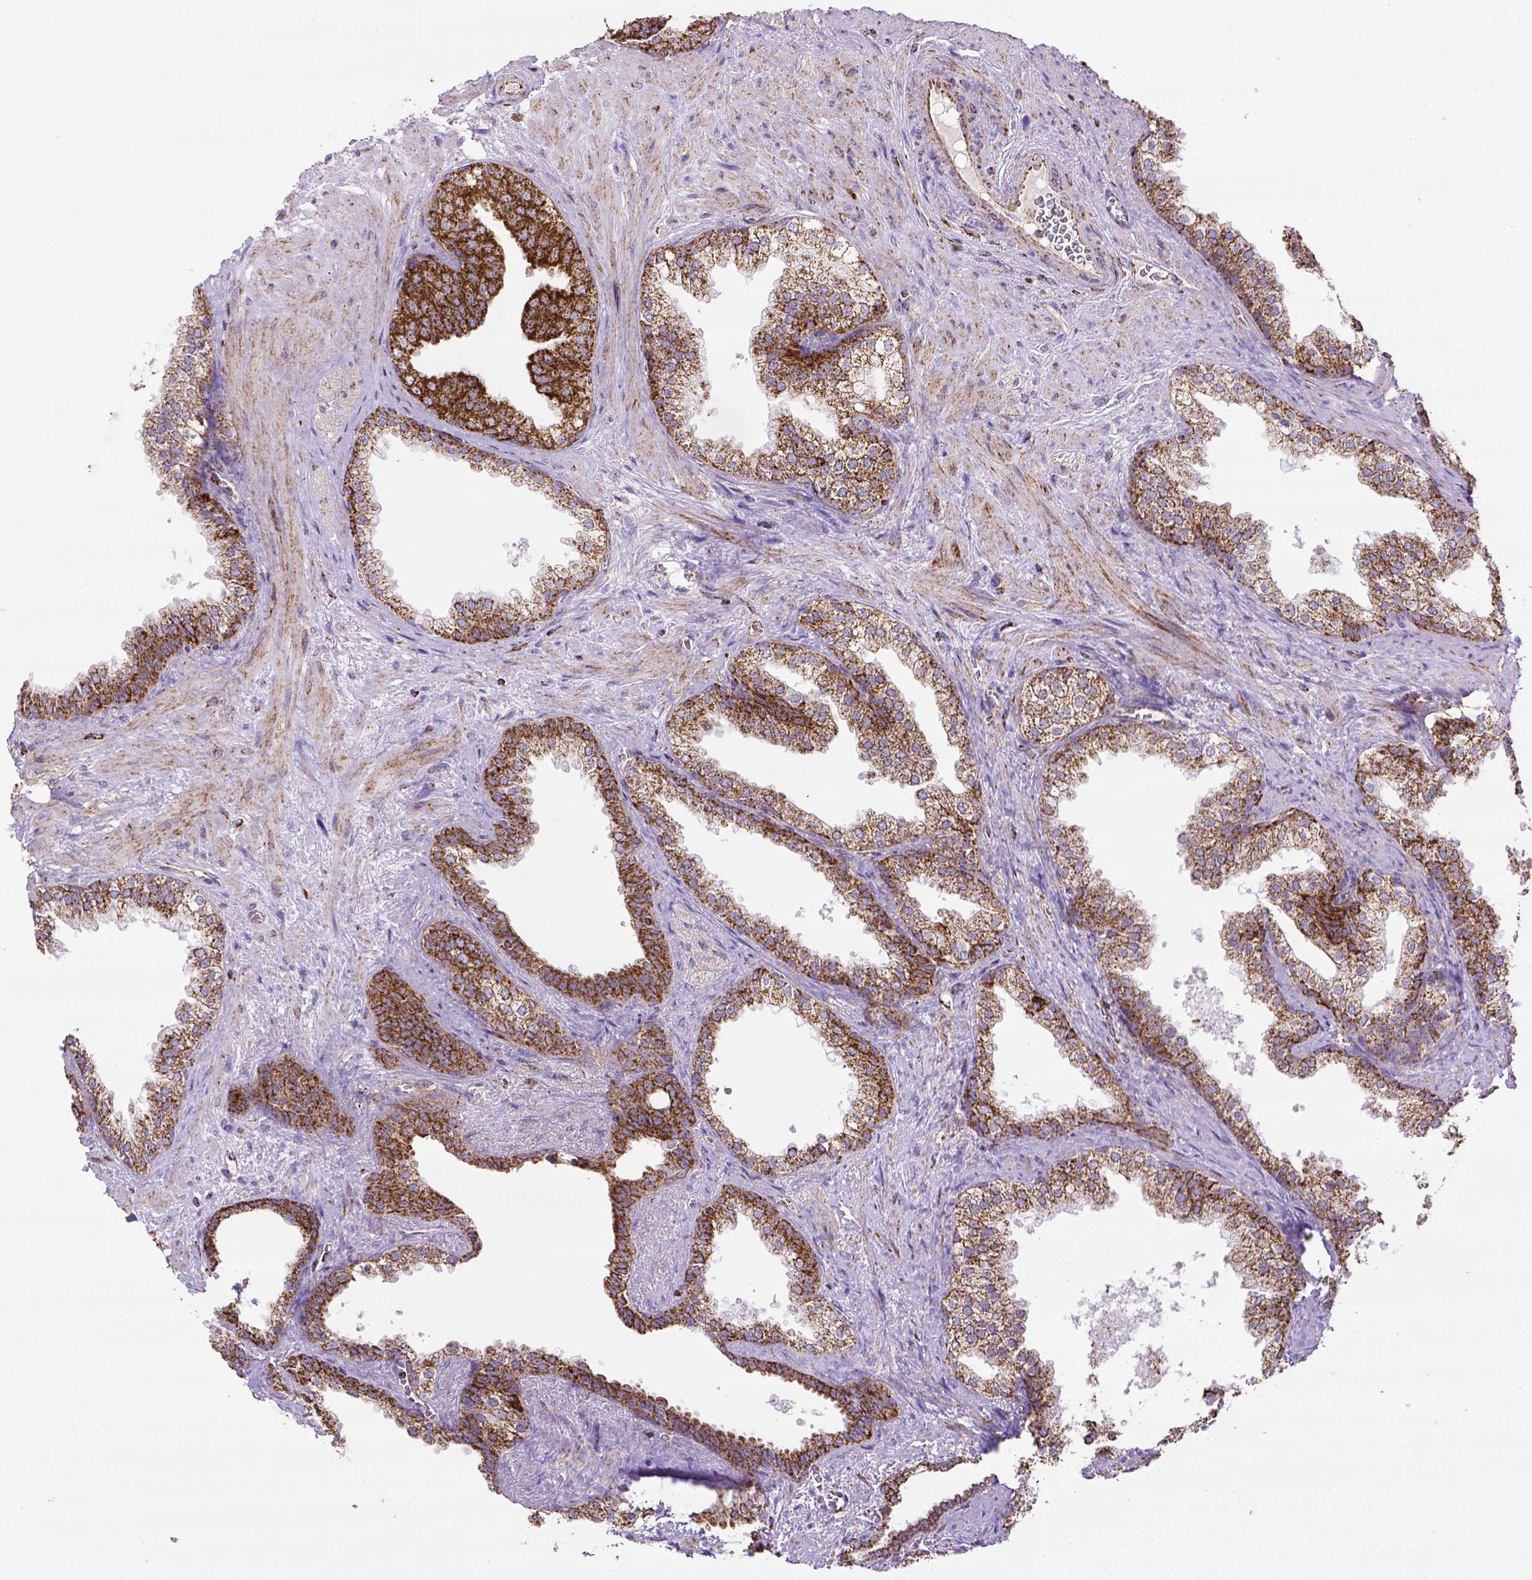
{"staining": {"intensity": "strong", "quantity": ">75%", "location": "cytoplasmic/membranous"}, "tissue": "prostate", "cell_type": "Glandular cells", "image_type": "normal", "snomed": [{"axis": "morphology", "description": "Normal tissue, NOS"}, {"axis": "topography", "description": "Prostate"}], "caption": "The micrograph exhibits a brown stain indicating the presence of a protein in the cytoplasmic/membranous of glandular cells in prostate.", "gene": "MT", "patient": {"sex": "male", "age": 79}}